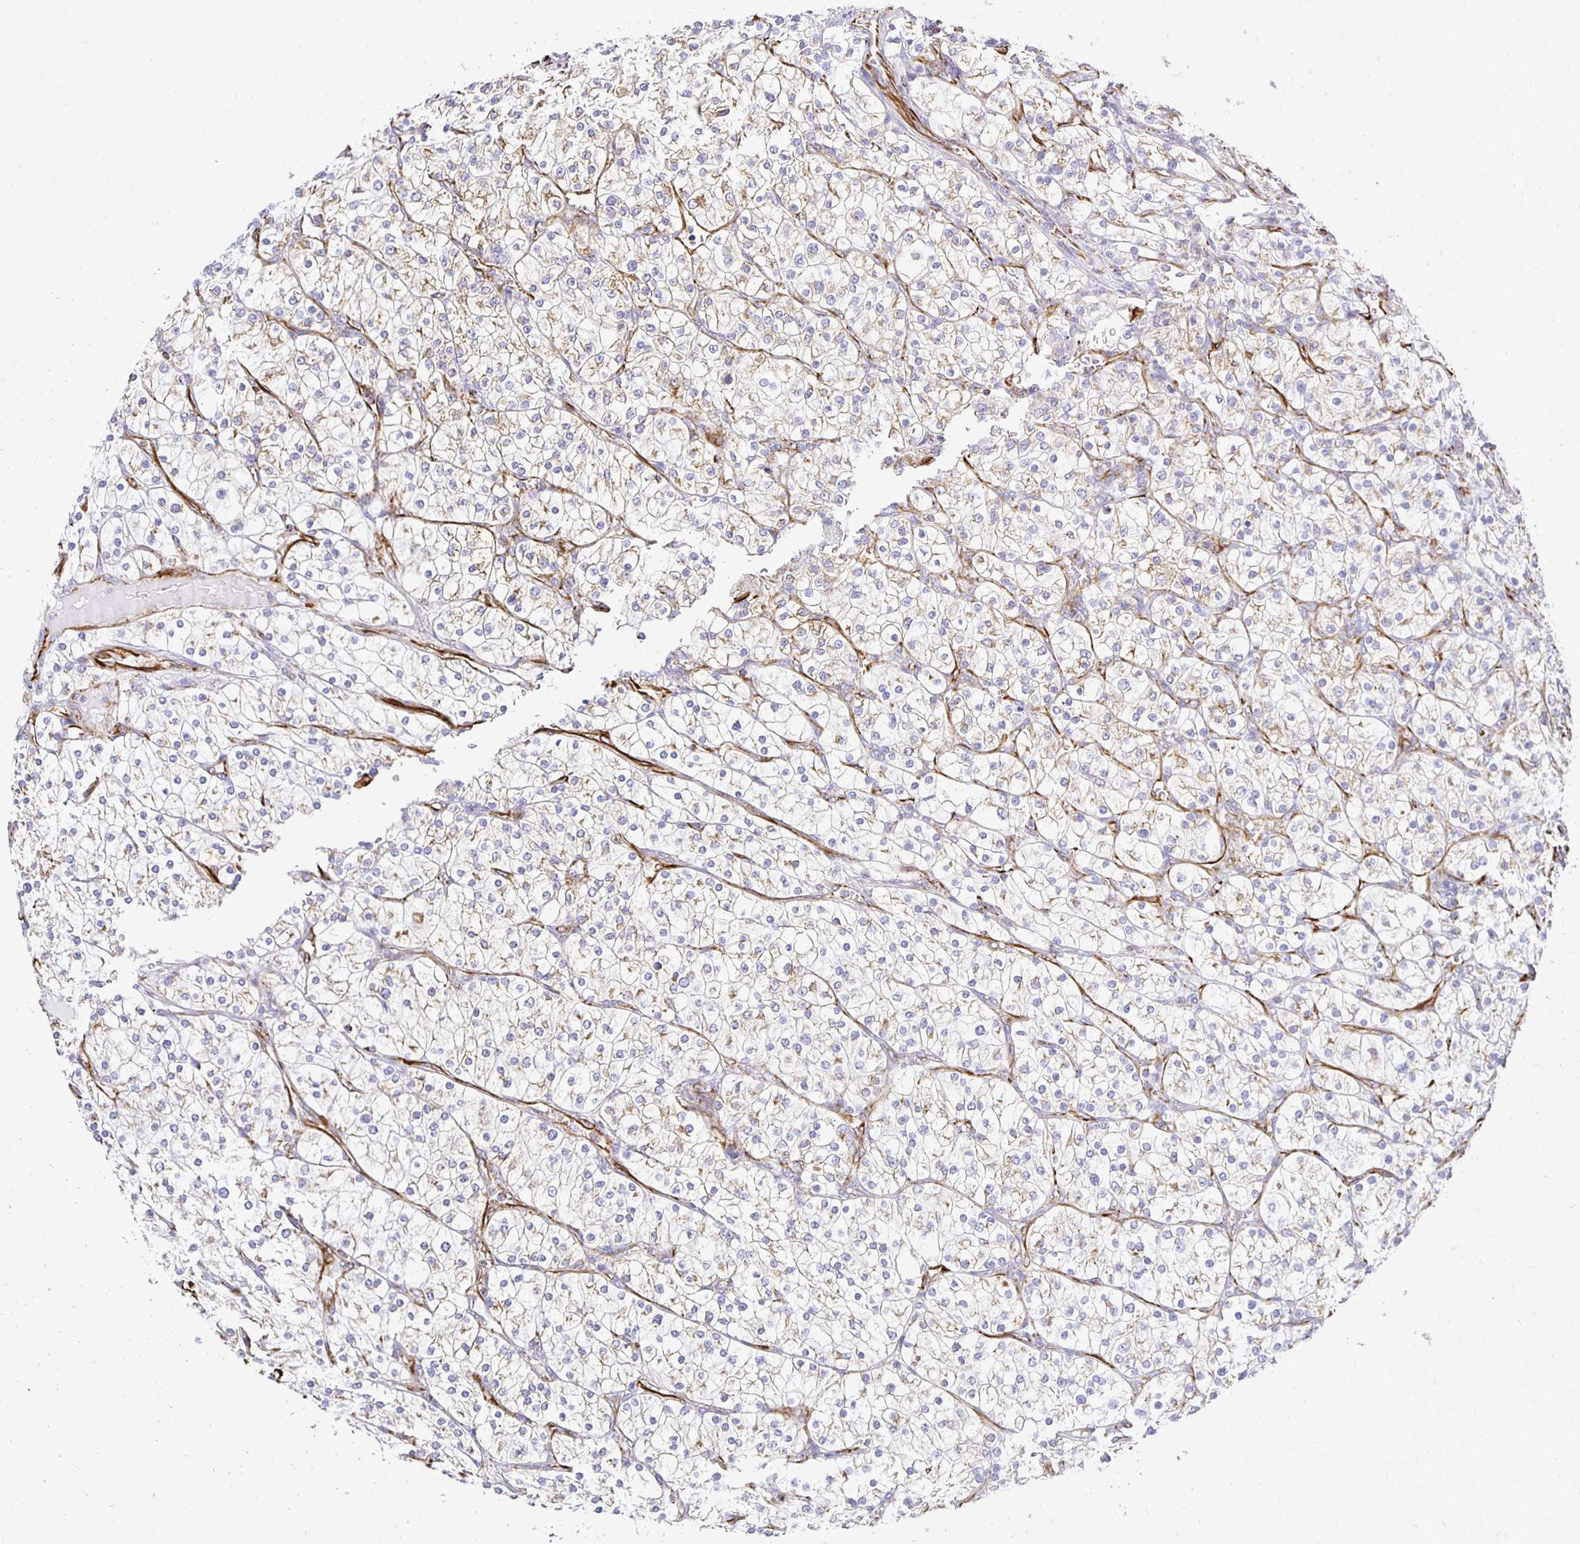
{"staining": {"intensity": "weak", "quantity": "25%-75%", "location": "cytoplasmic/membranous"}, "tissue": "renal cancer", "cell_type": "Tumor cells", "image_type": "cancer", "snomed": [{"axis": "morphology", "description": "Adenocarcinoma, NOS"}, {"axis": "topography", "description": "Kidney"}], "caption": "Weak cytoplasmic/membranous protein staining is identified in approximately 25%-75% of tumor cells in renal cancer (adenocarcinoma).", "gene": "PLAAT2", "patient": {"sex": "male", "age": 80}}